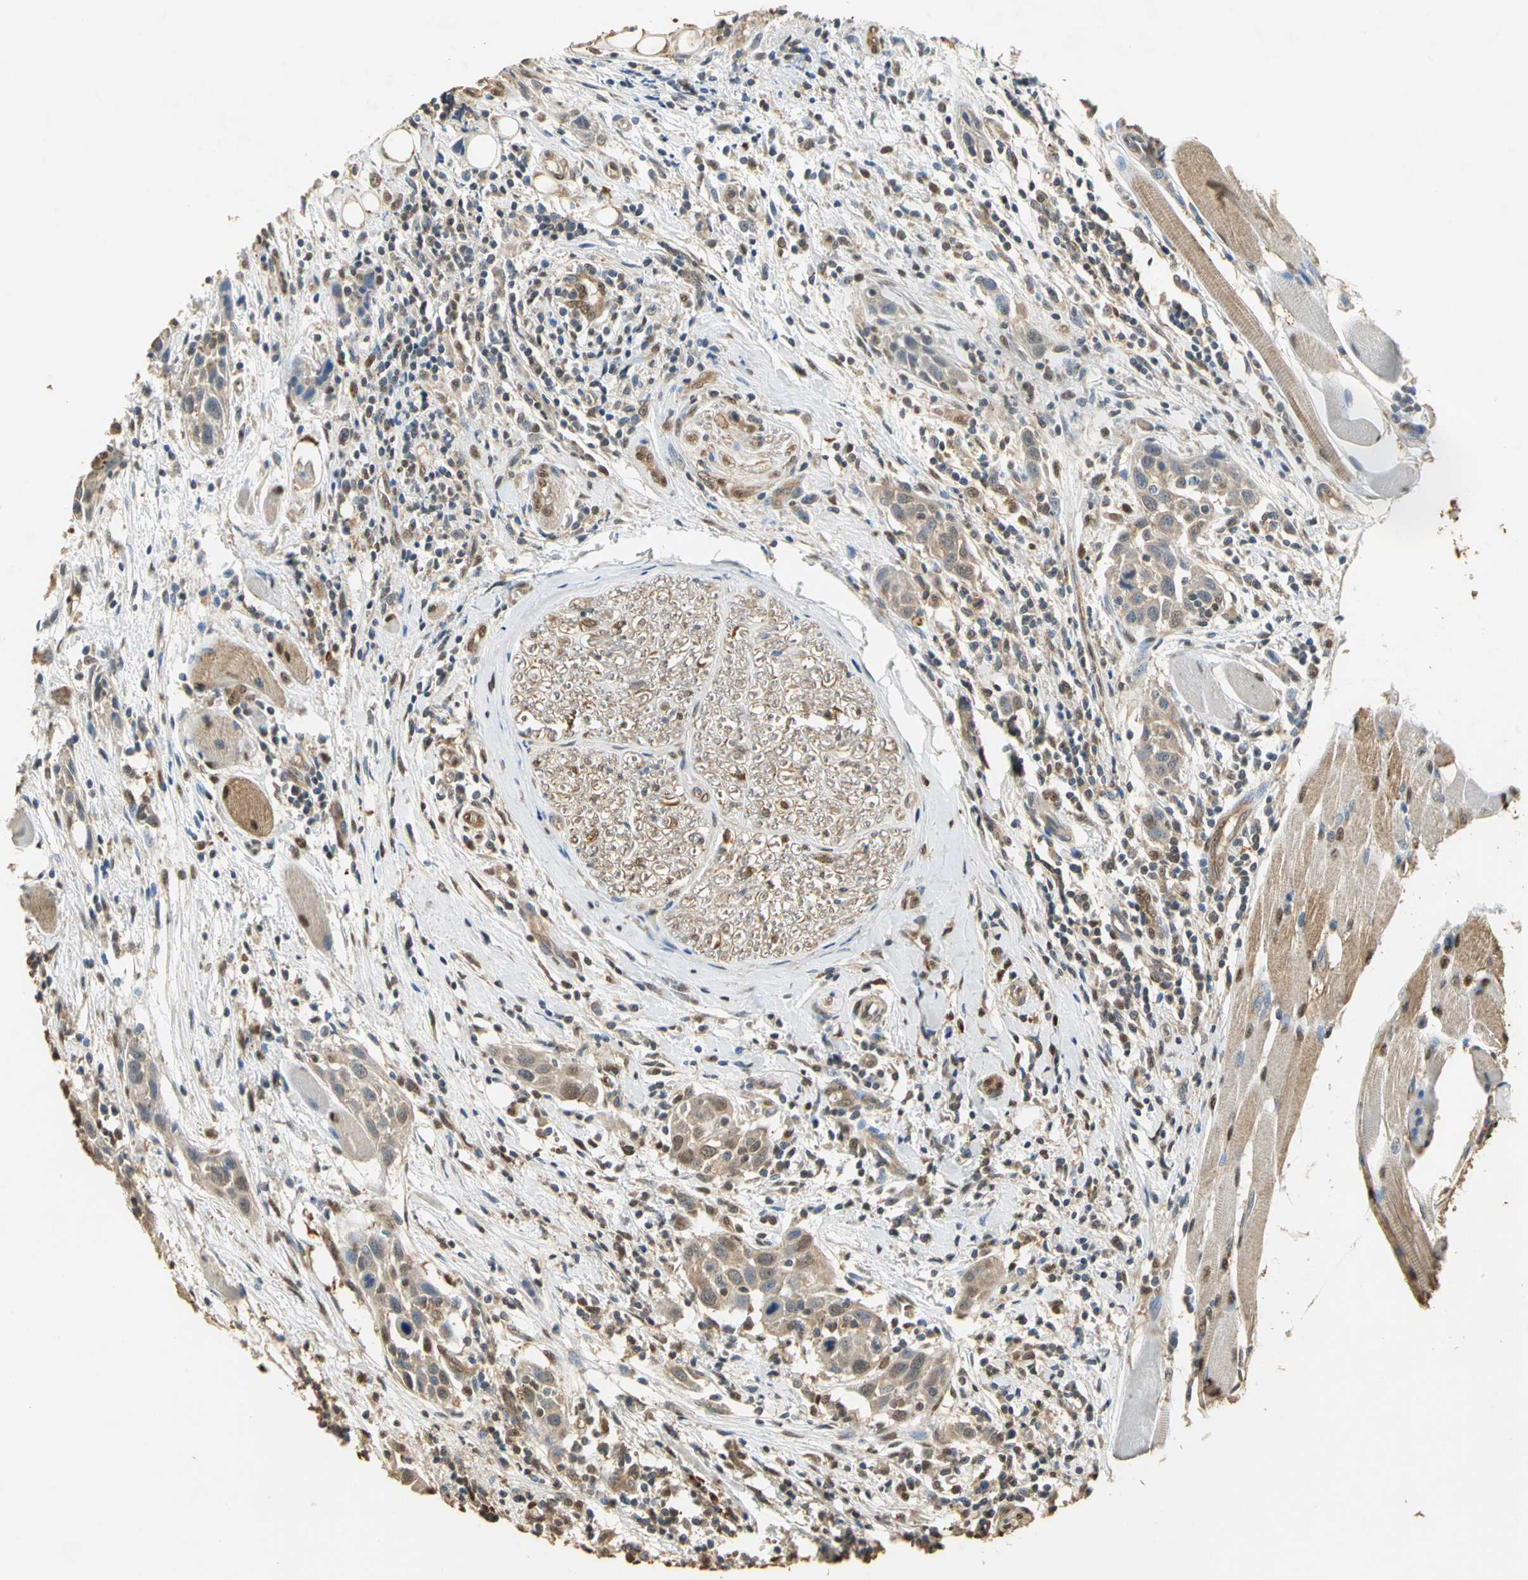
{"staining": {"intensity": "weak", "quantity": ">75%", "location": "cytoplasmic/membranous"}, "tissue": "head and neck cancer", "cell_type": "Tumor cells", "image_type": "cancer", "snomed": [{"axis": "morphology", "description": "Normal tissue, NOS"}, {"axis": "morphology", "description": "Squamous cell carcinoma, NOS"}, {"axis": "topography", "description": "Oral tissue"}, {"axis": "topography", "description": "Head-Neck"}], "caption": "Protein expression analysis of squamous cell carcinoma (head and neck) demonstrates weak cytoplasmic/membranous expression in approximately >75% of tumor cells.", "gene": "GAPDH", "patient": {"sex": "female", "age": 50}}